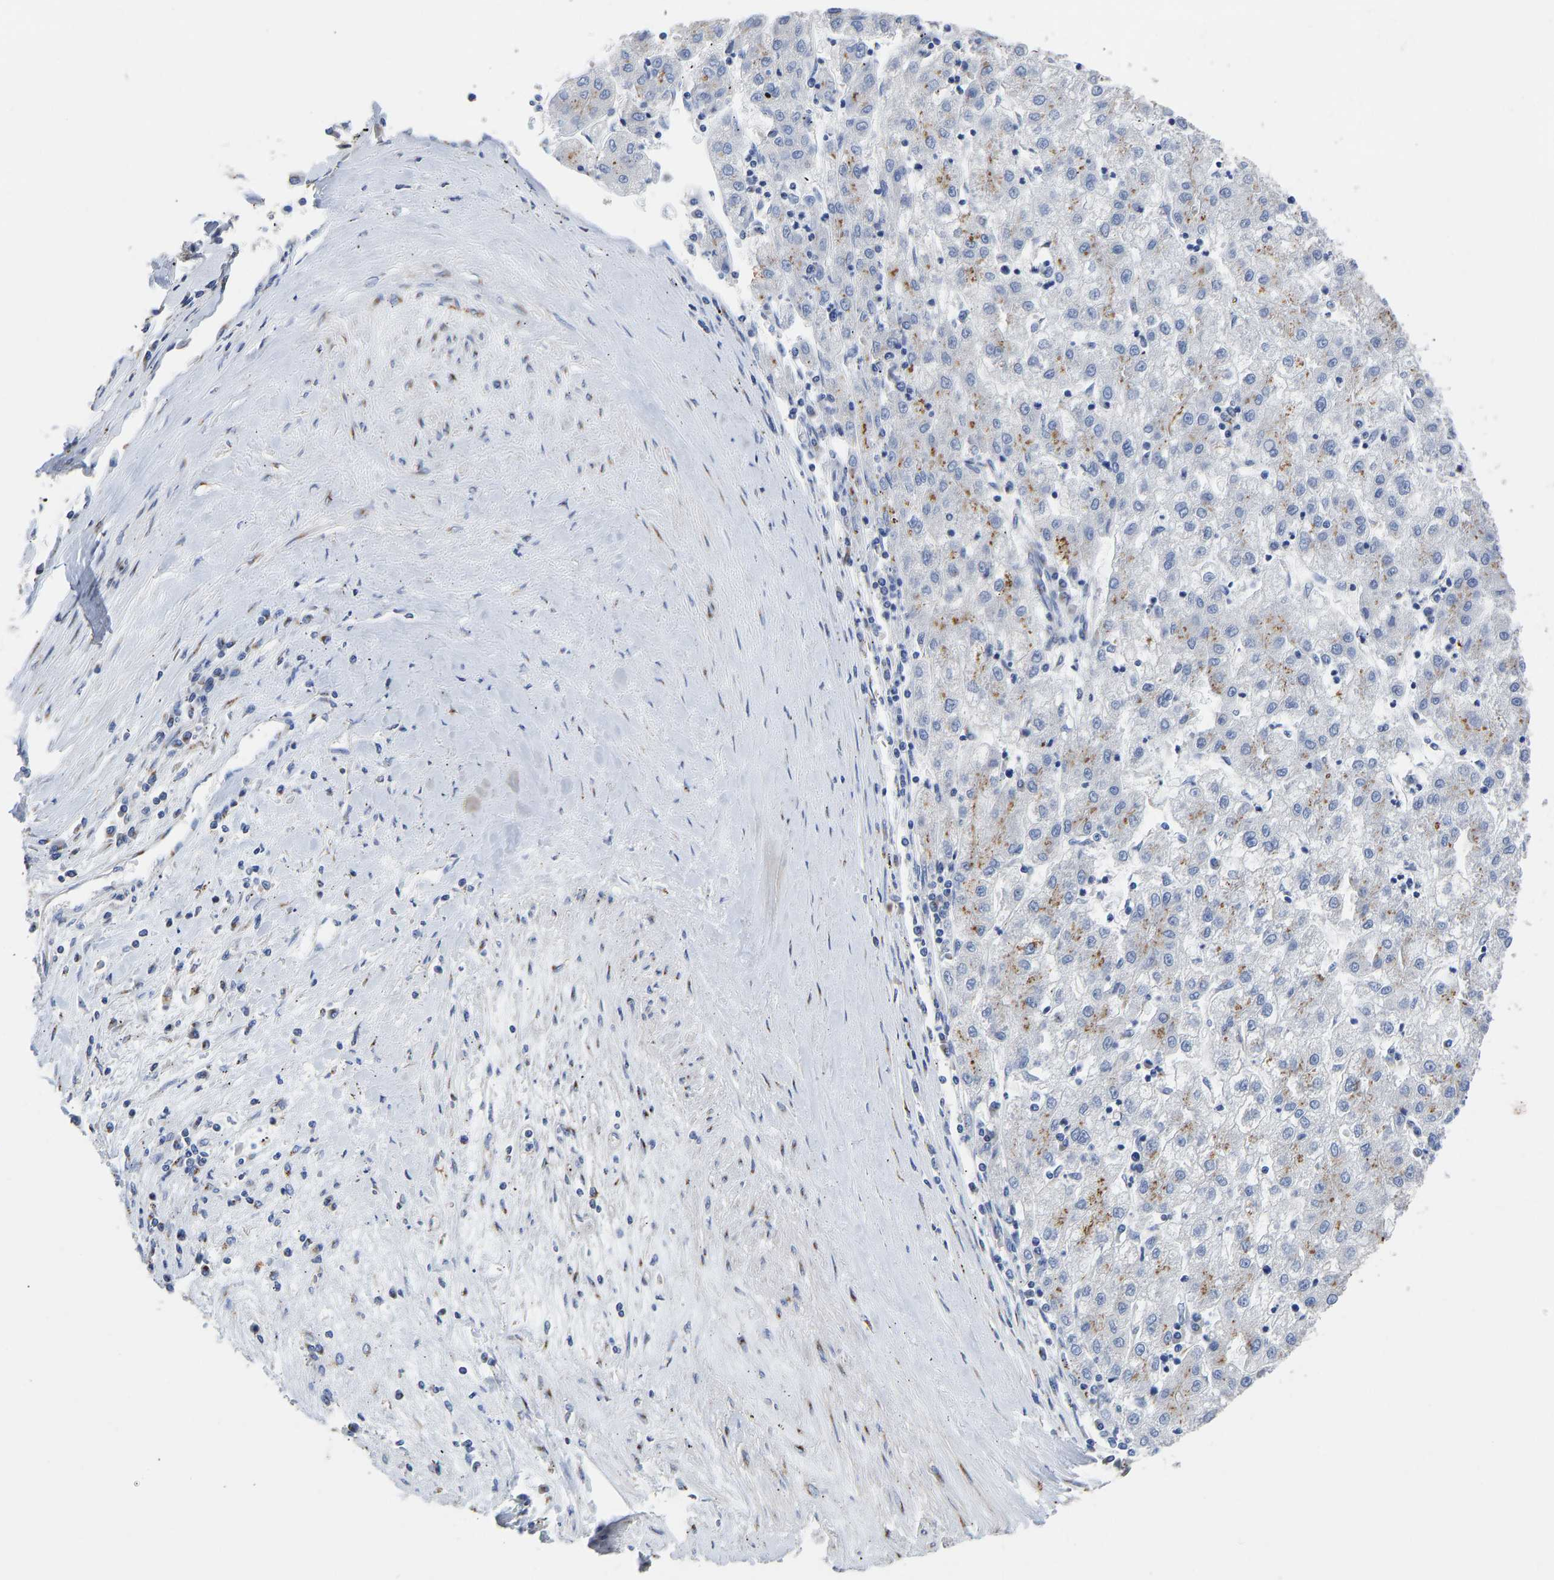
{"staining": {"intensity": "moderate", "quantity": "<25%", "location": "cytoplasmic/membranous"}, "tissue": "liver cancer", "cell_type": "Tumor cells", "image_type": "cancer", "snomed": [{"axis": "morphology", "description": "Carcinoma, Hepatocellular, NOS"}, {"axis": "topography", "description": "Liver"}], "caption": "Brown immunohistochemical staining in human hepatocellular carcinoma (liver) reveals moderate cytoplasmic/membranous positivity in about <25% of tumor cells. The staining is performed using DAB brown chromogen to label protein expression. The nuclei are counter-stained blue using hematoxylin.", "gene": "TMEM87A", "patient": {"sex": "male", "age": 72}}